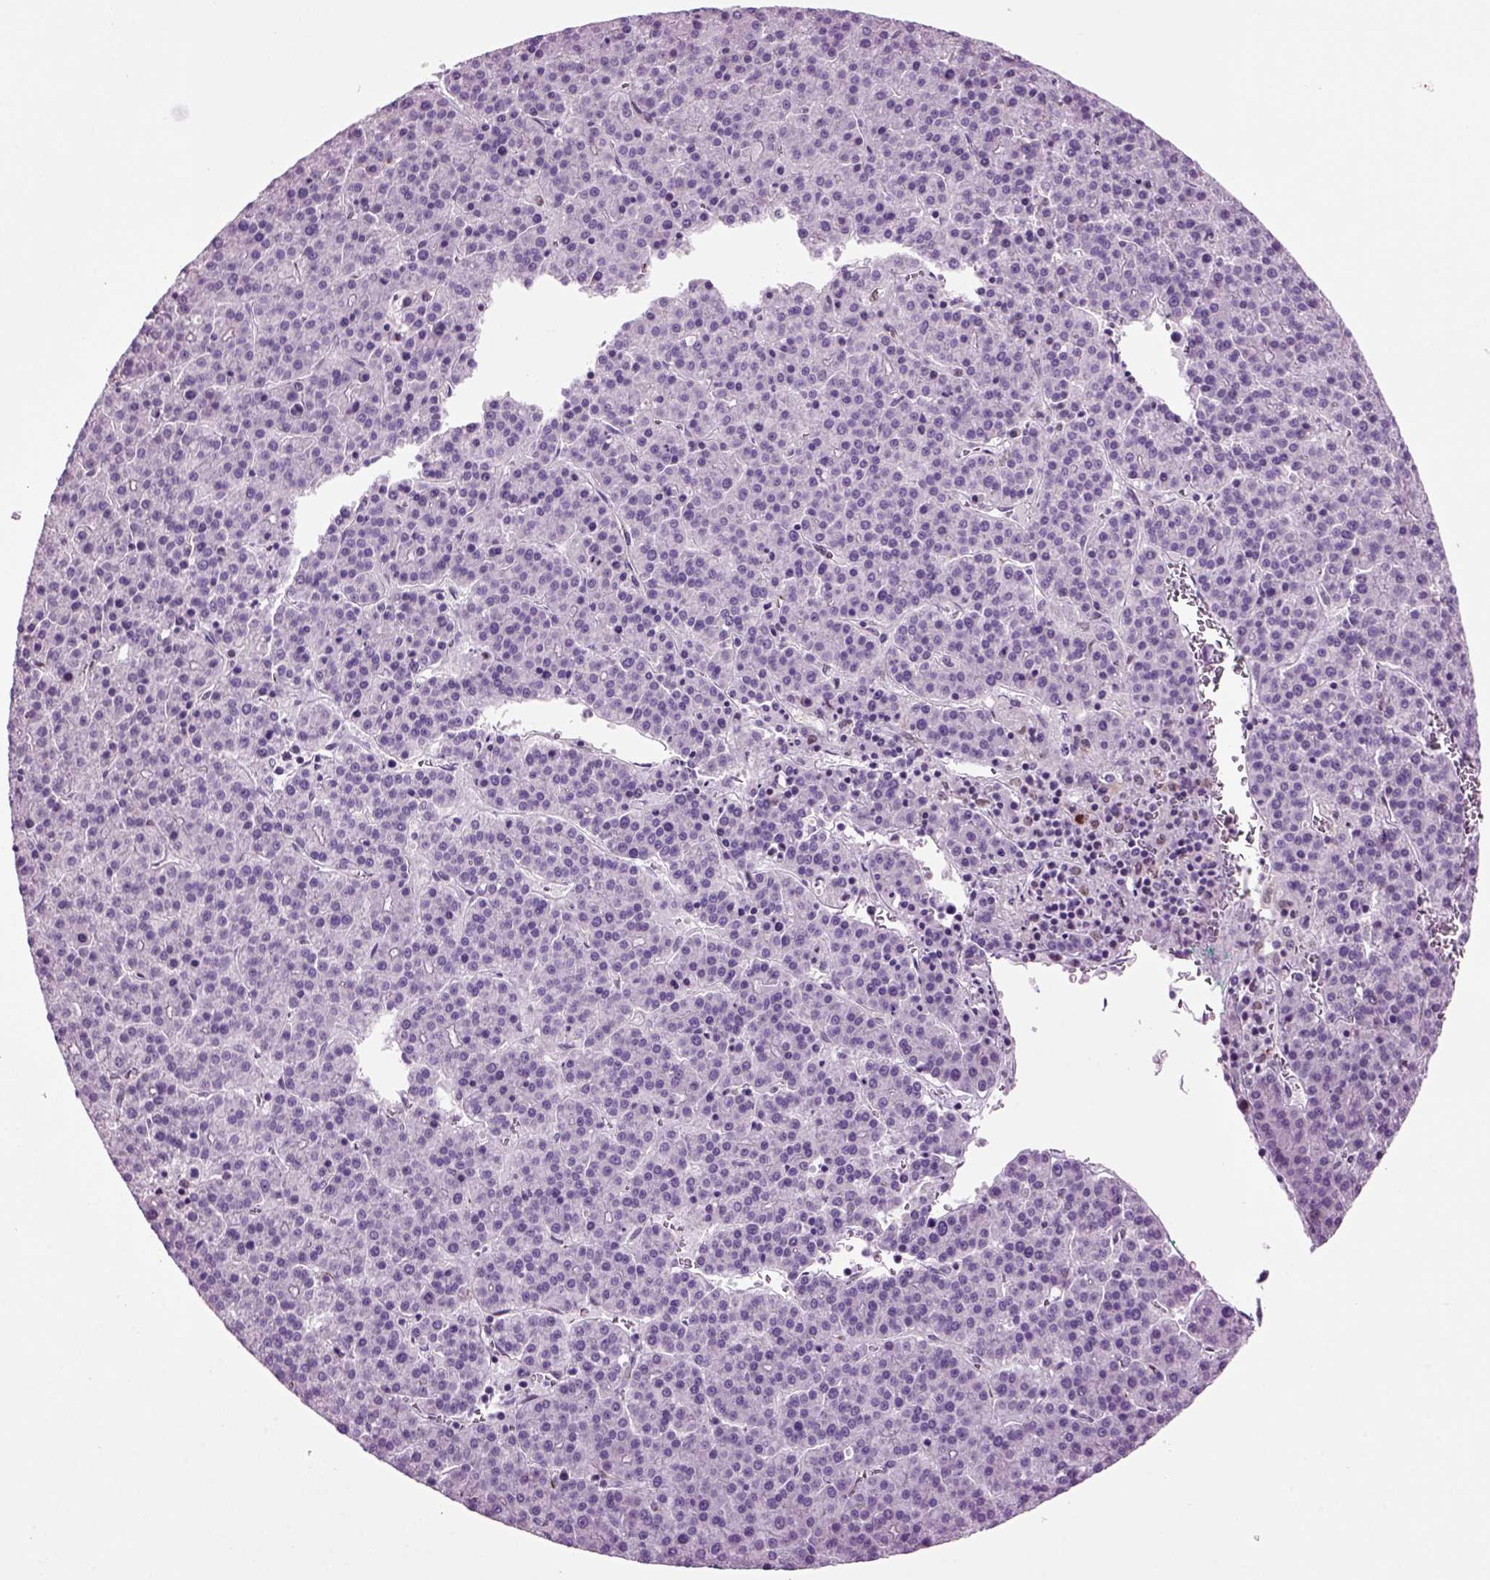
{"staining": {"intensity": "negative", "quantity": "none", "location": "none"}, "tissue": "liver cancer", "cell_type": "Tumor cells", "image_type": "cancer", "snomed": [{"axis": "morphology", "description": "Carcinoma, Hepatocellular, NOS"}, {"axis": "topography", "description": "Liver"}], "caption": "Liver cancer (hepatocellular carcinoma) stained for a protein using IHC reveals no positivity tumor cells.", "gene": "ARID3A", "patient": {"sex": "female", "age": 58}}